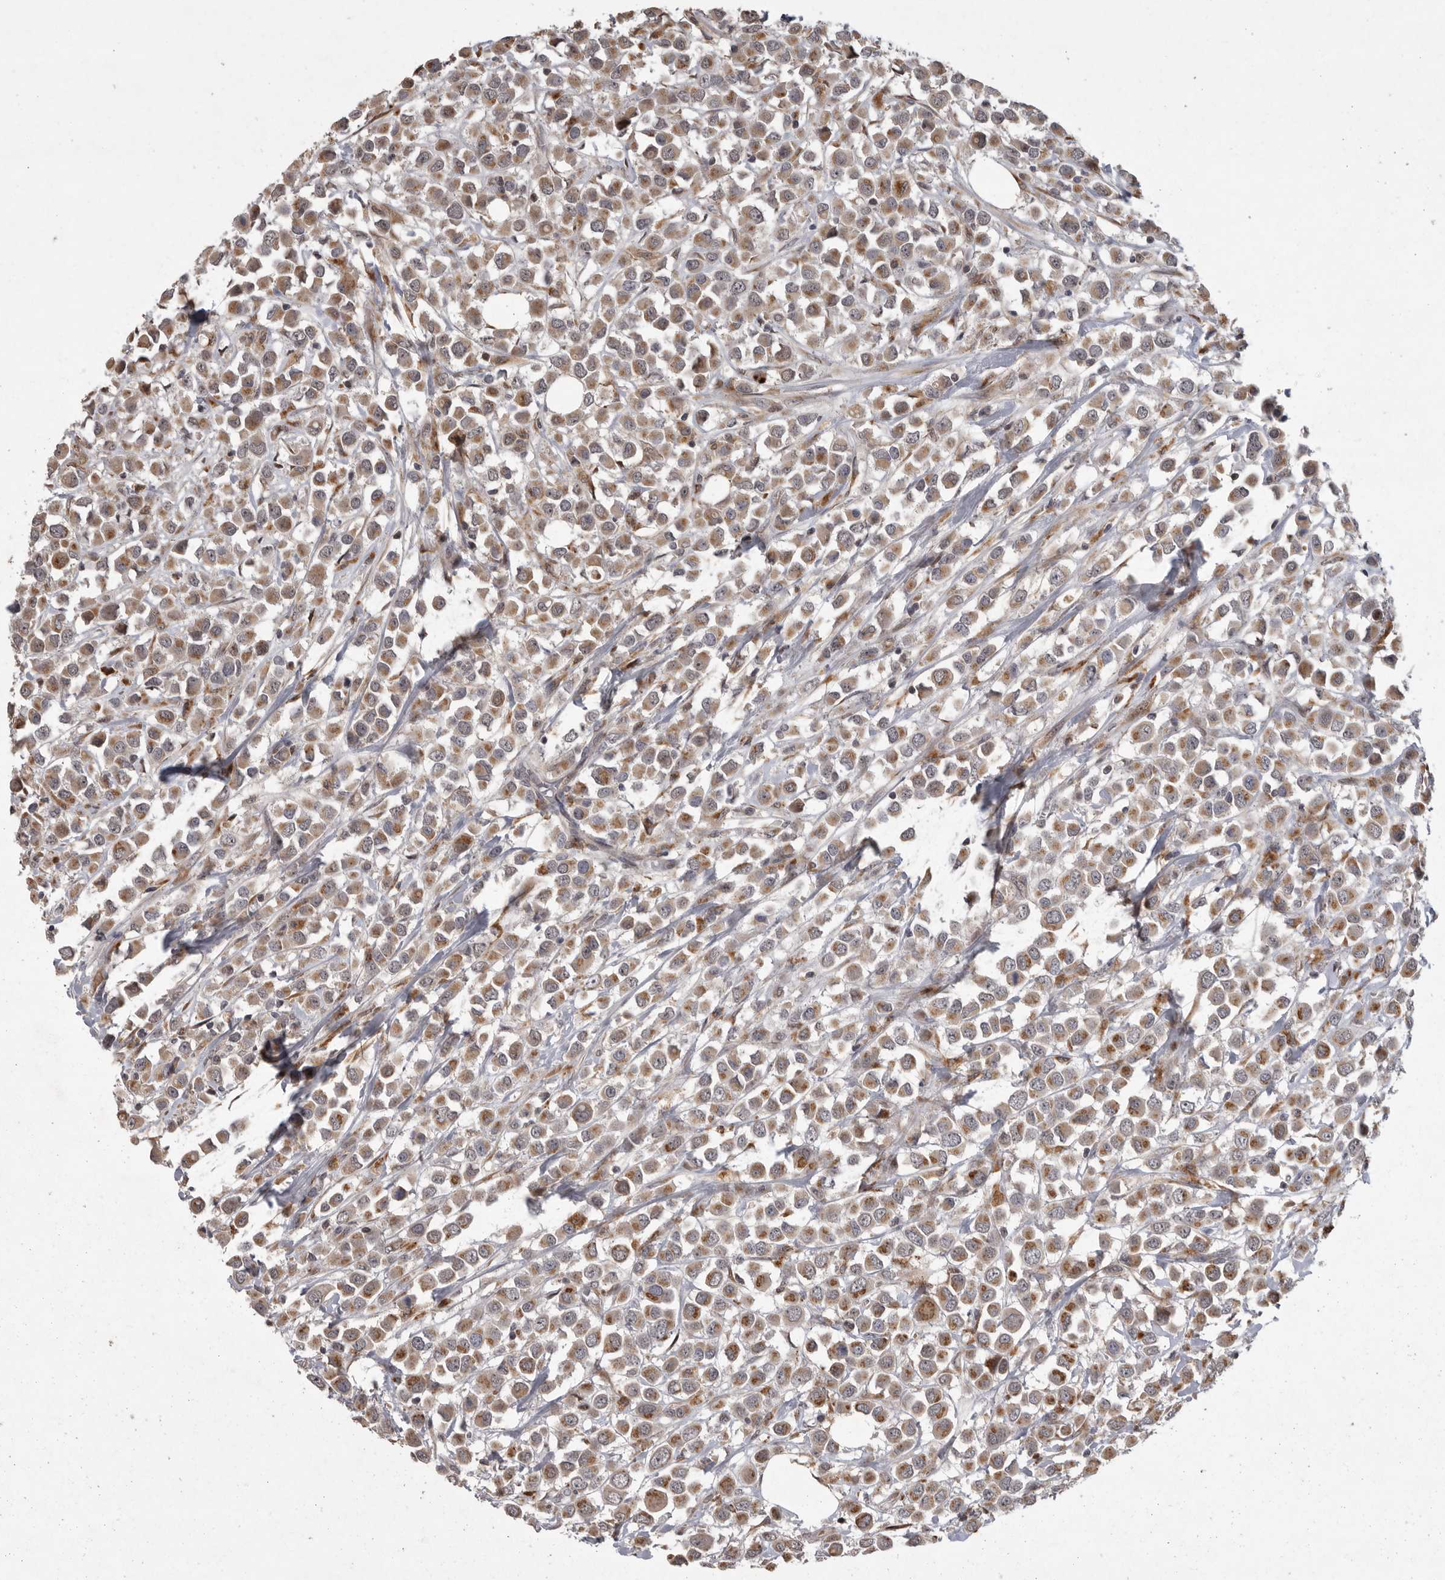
{"staining": {"intensity": "moderate", "quantity": ">75%", "location": "cytoplasmic/membranous"}, "tissue": "breast cancer", "cell_type": "Tumor cells", "image_type": "cancer", "snomed": [{"axis": "morphology", "description": "Duct carcinoma"}, {"axis": "topography", "description": "Breast"}], "caption": "Moderate cytoplasmic/membranous protein positivity is appreciated in about >75% of tumor cells in breast cancer (infiltrating ductal carcinoma).", "gene": "MAN2A1", "patient": {"sex": "female", "age": 61}}